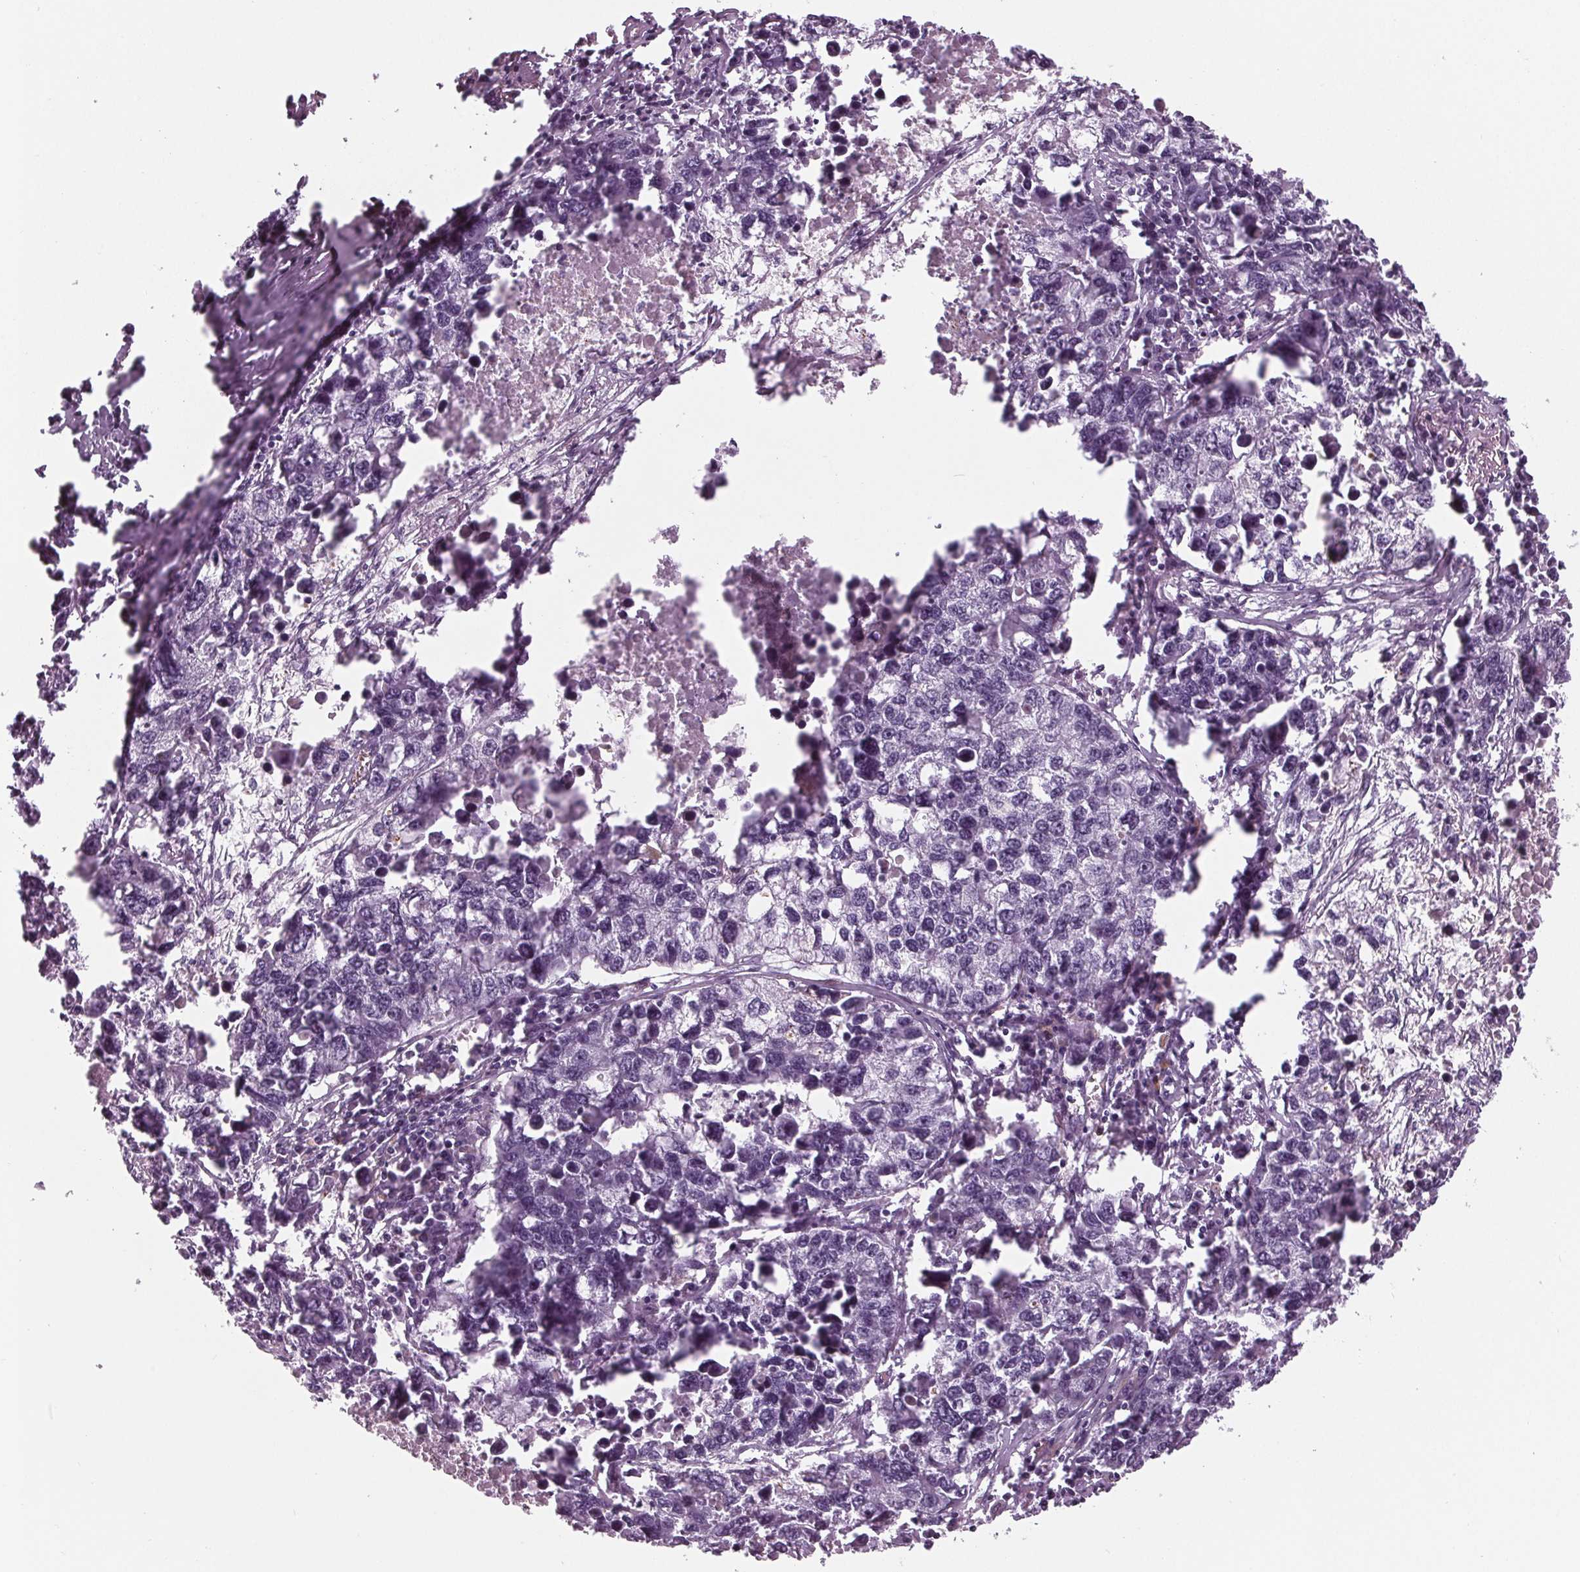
{"staining": {"intensity": "negative", "quantity": "none", "location": "none"}, "tissue": "lung cancer", "cell_type": "Tumor cells", "image_type": "cancer", "snomed": [{"axis": "morphology", "description": "Adenocarcinoma, NOS"}, {"axis": "topography", "description": "Lung"}], "caption": "A high-resolution image shows immunohistochemistry staining of lung adenocarcinoma, which reveals no significant positivity in tumor cells.", "gene": "CYP3A43", "patient": {"sex": "female", "age": 51}}